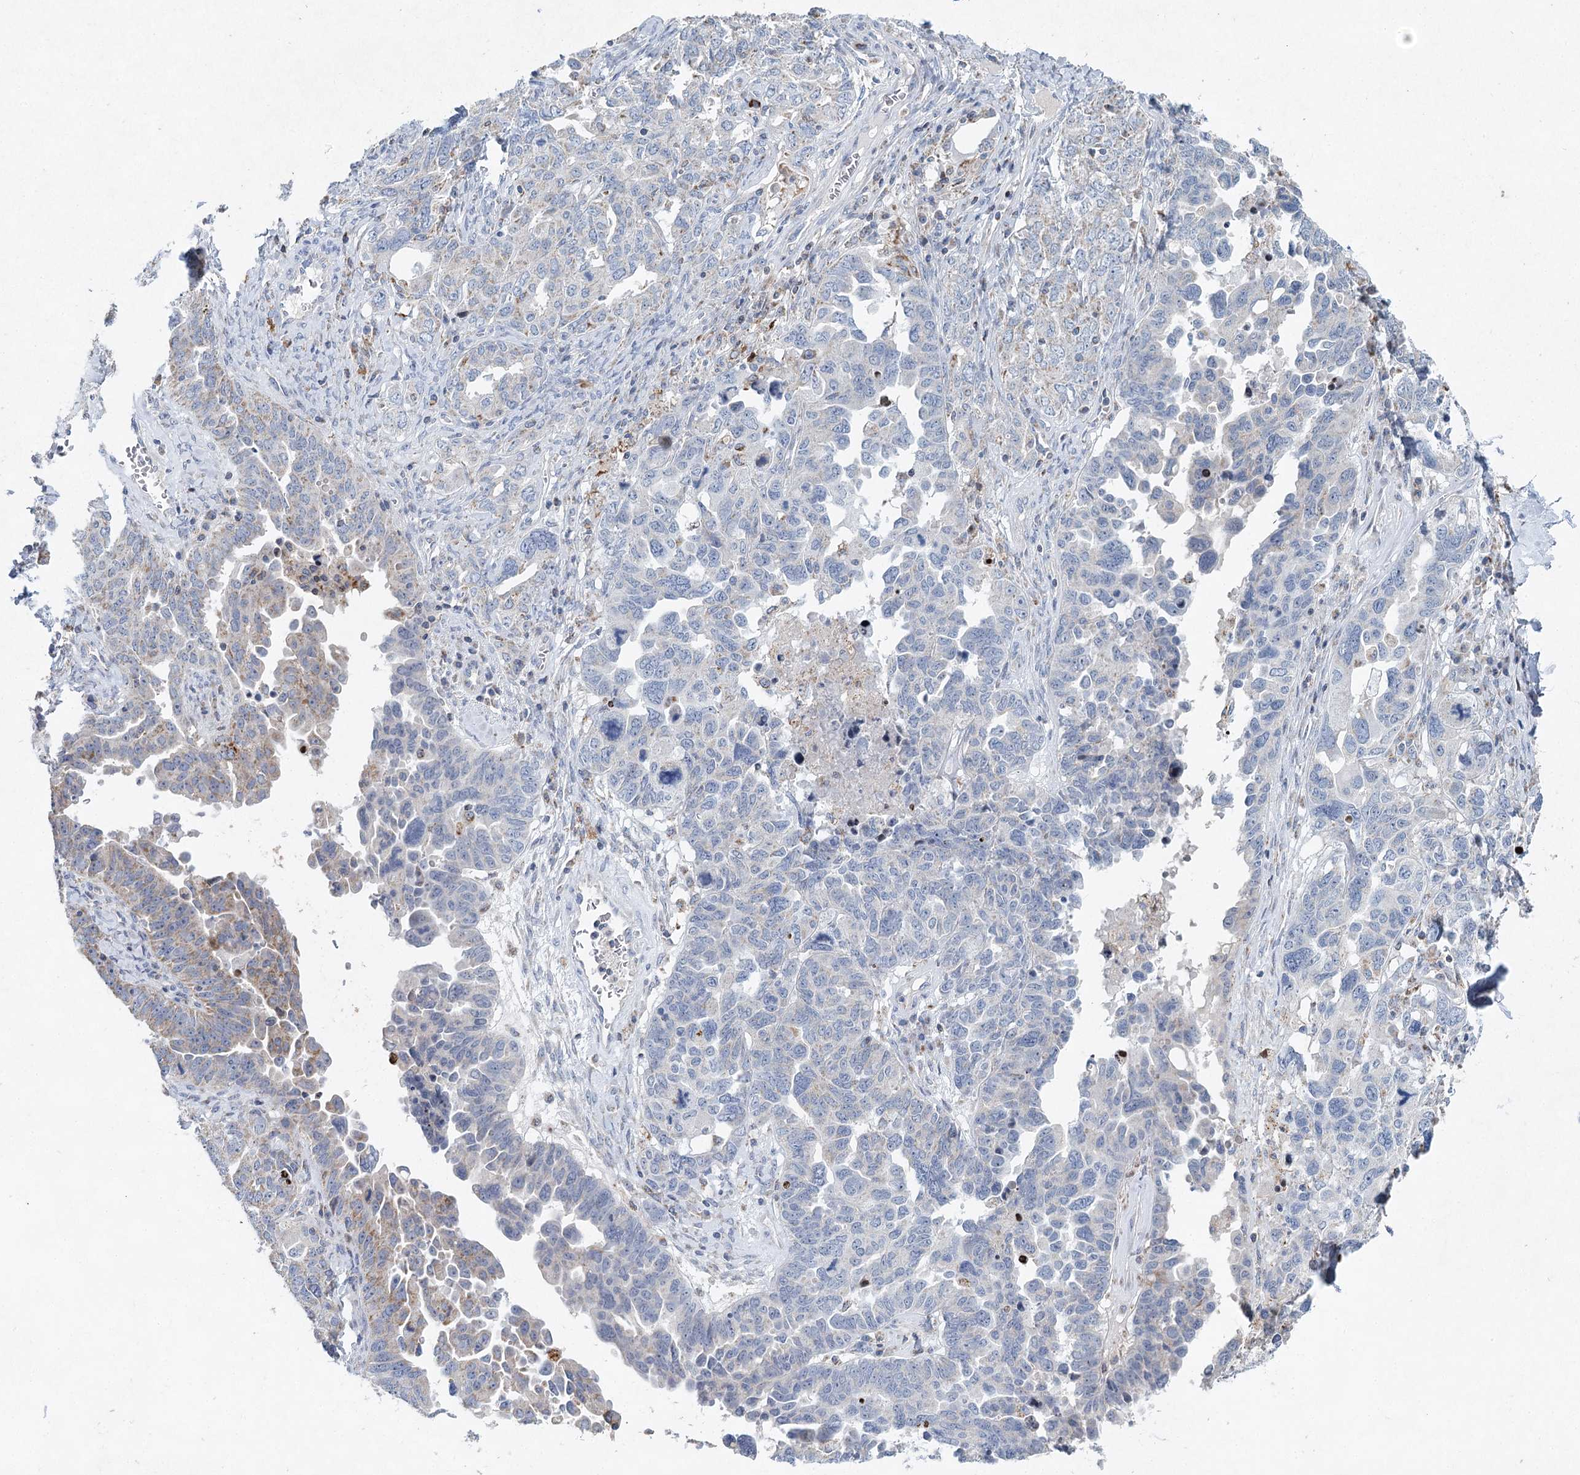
{"staining": {"intensity": "weak", "quantity": "<25%", "location": "cytoplasmic/membranous"}, "tissue": "ovarian cancer", "cell_type": "Tumor cells", "image_type": "cancer", "snomed": [{"axis": "morphology", "description": "Carcinoma, endometroid"}, {"axis": "topography", "description": "Ovary"}], "caption": "Ovarian endometroid carcinoma stained for a protein using immunohistochemistry exhibits no expression tumor cells.", "gene": "XPO6", "patient": {"sex": "female", "age": 62}}